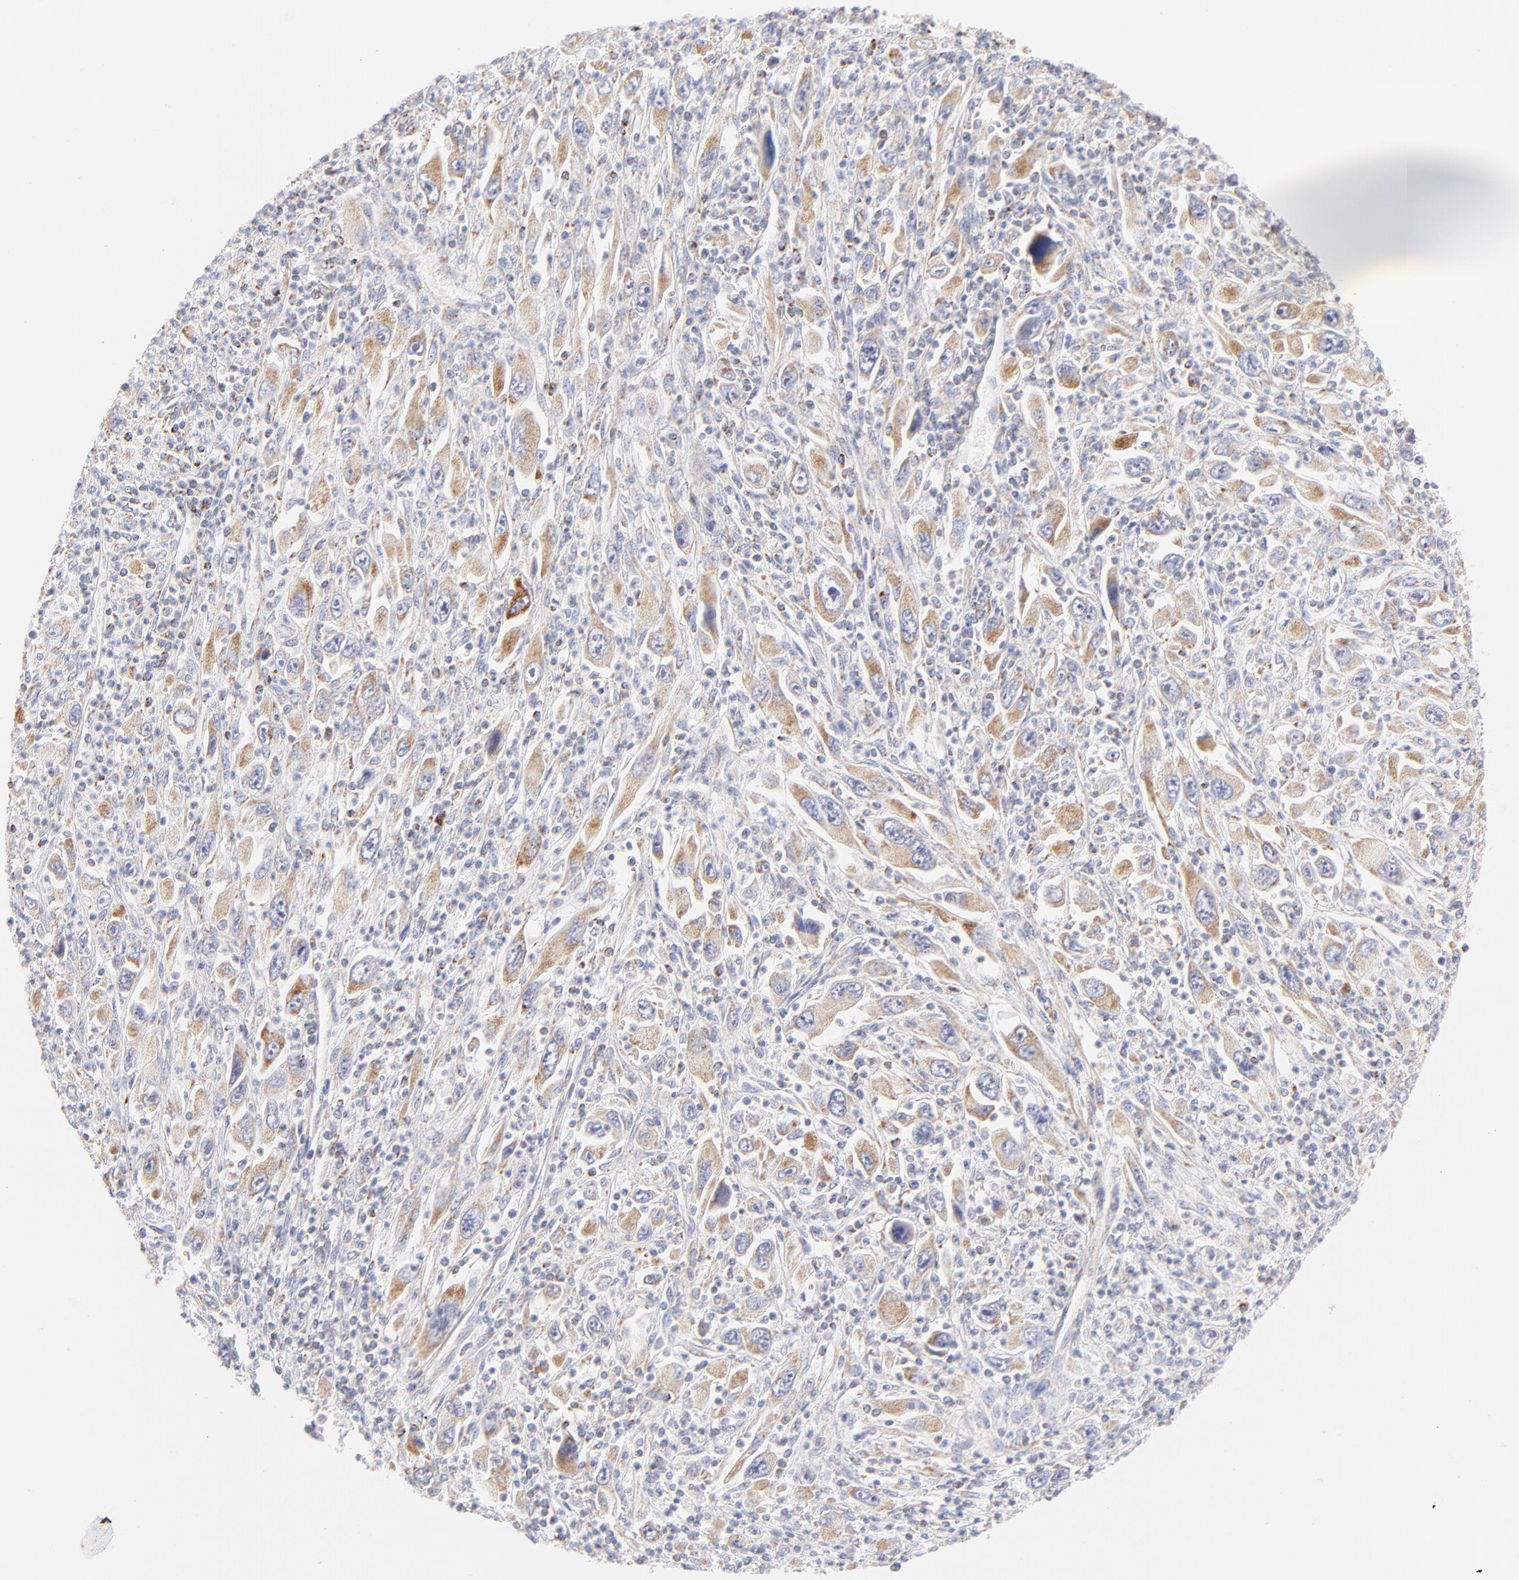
{"staining": {"intensity": "weak", "quantity": ">75%", "location": "cytoplasmic/membranous"}, "tissue": "melanoma", "cell_type": "Tumor cells", "image_type": "cancer", "snomed": [{"axis": "morphology", "description": "Malignant melanoma, Metastatic site"}, {"axis": "topography", "description": "Skin"}], "caption": "Melanoma tissue demonstrates weak cytoplasmic/membranous expression in approximately >75% of tumor cells, visualized by immunohistochemistry.", "gene": "AIFM1", "patient": {"sex": "female", "age": 56}}